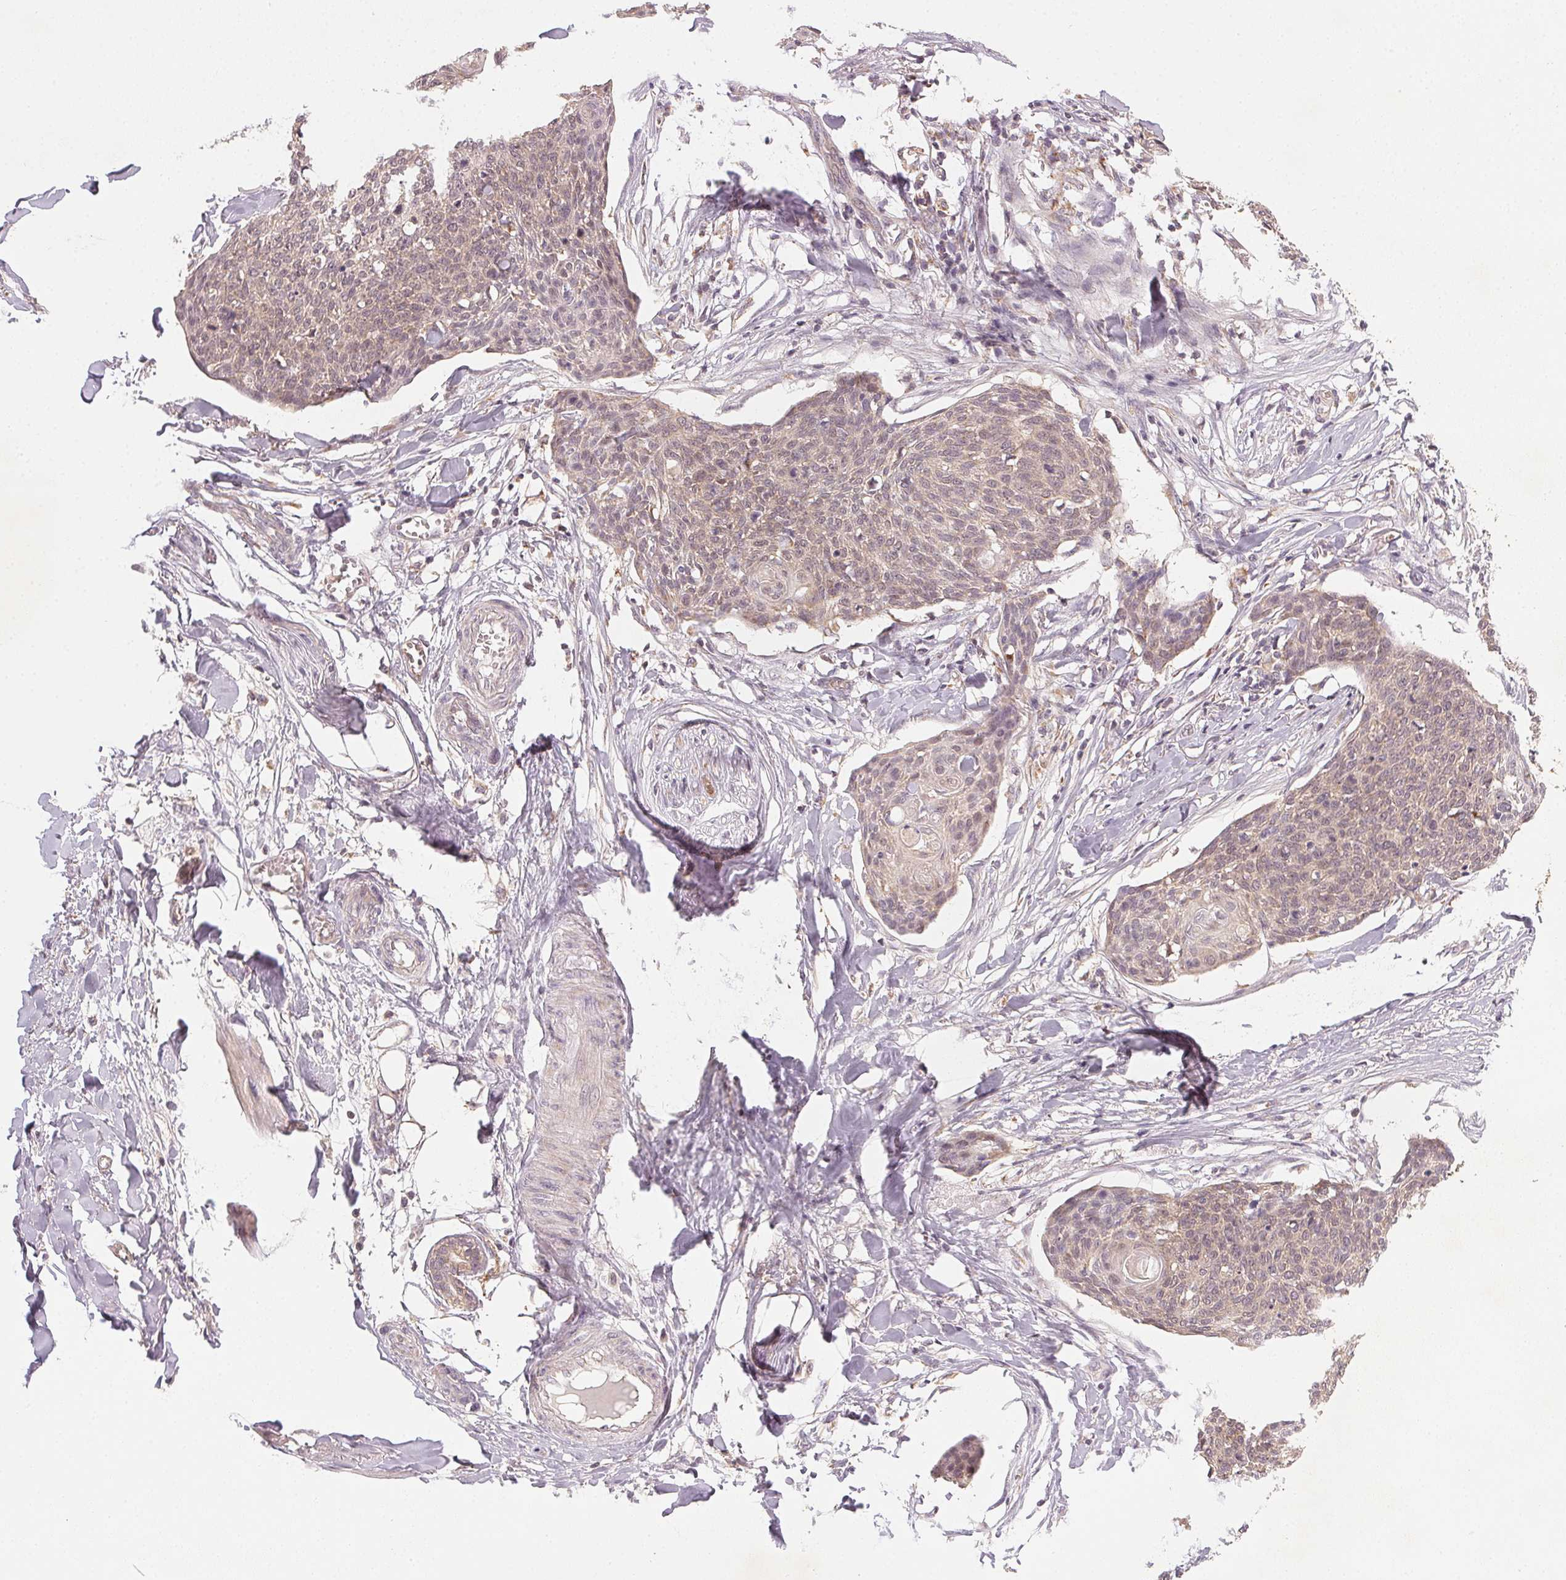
{"staining": {"intensity": "weak", "quantity": "<25%", "location": "cytoplasmic/membranous"}, "tissue": "skin cancer", "cell_type": "Tumor cells", "image_type": "cancer", "snomed": [{"axis": "morphology", "description": "Squamous cell carcinoma, NOS"}, {"axis": "topography", "description": "Skin"}, {"axis": "topography", "description": "Vulva"}], "caption": "IHC of skin squamous cell carcinoma displays no staining in tumor cells. (DAB (3,3'-diaminobenzidine) immunohistochemistry, high magnification).", "gene": "NCOA4", "patient": {"sex": "female", "age": 75}}